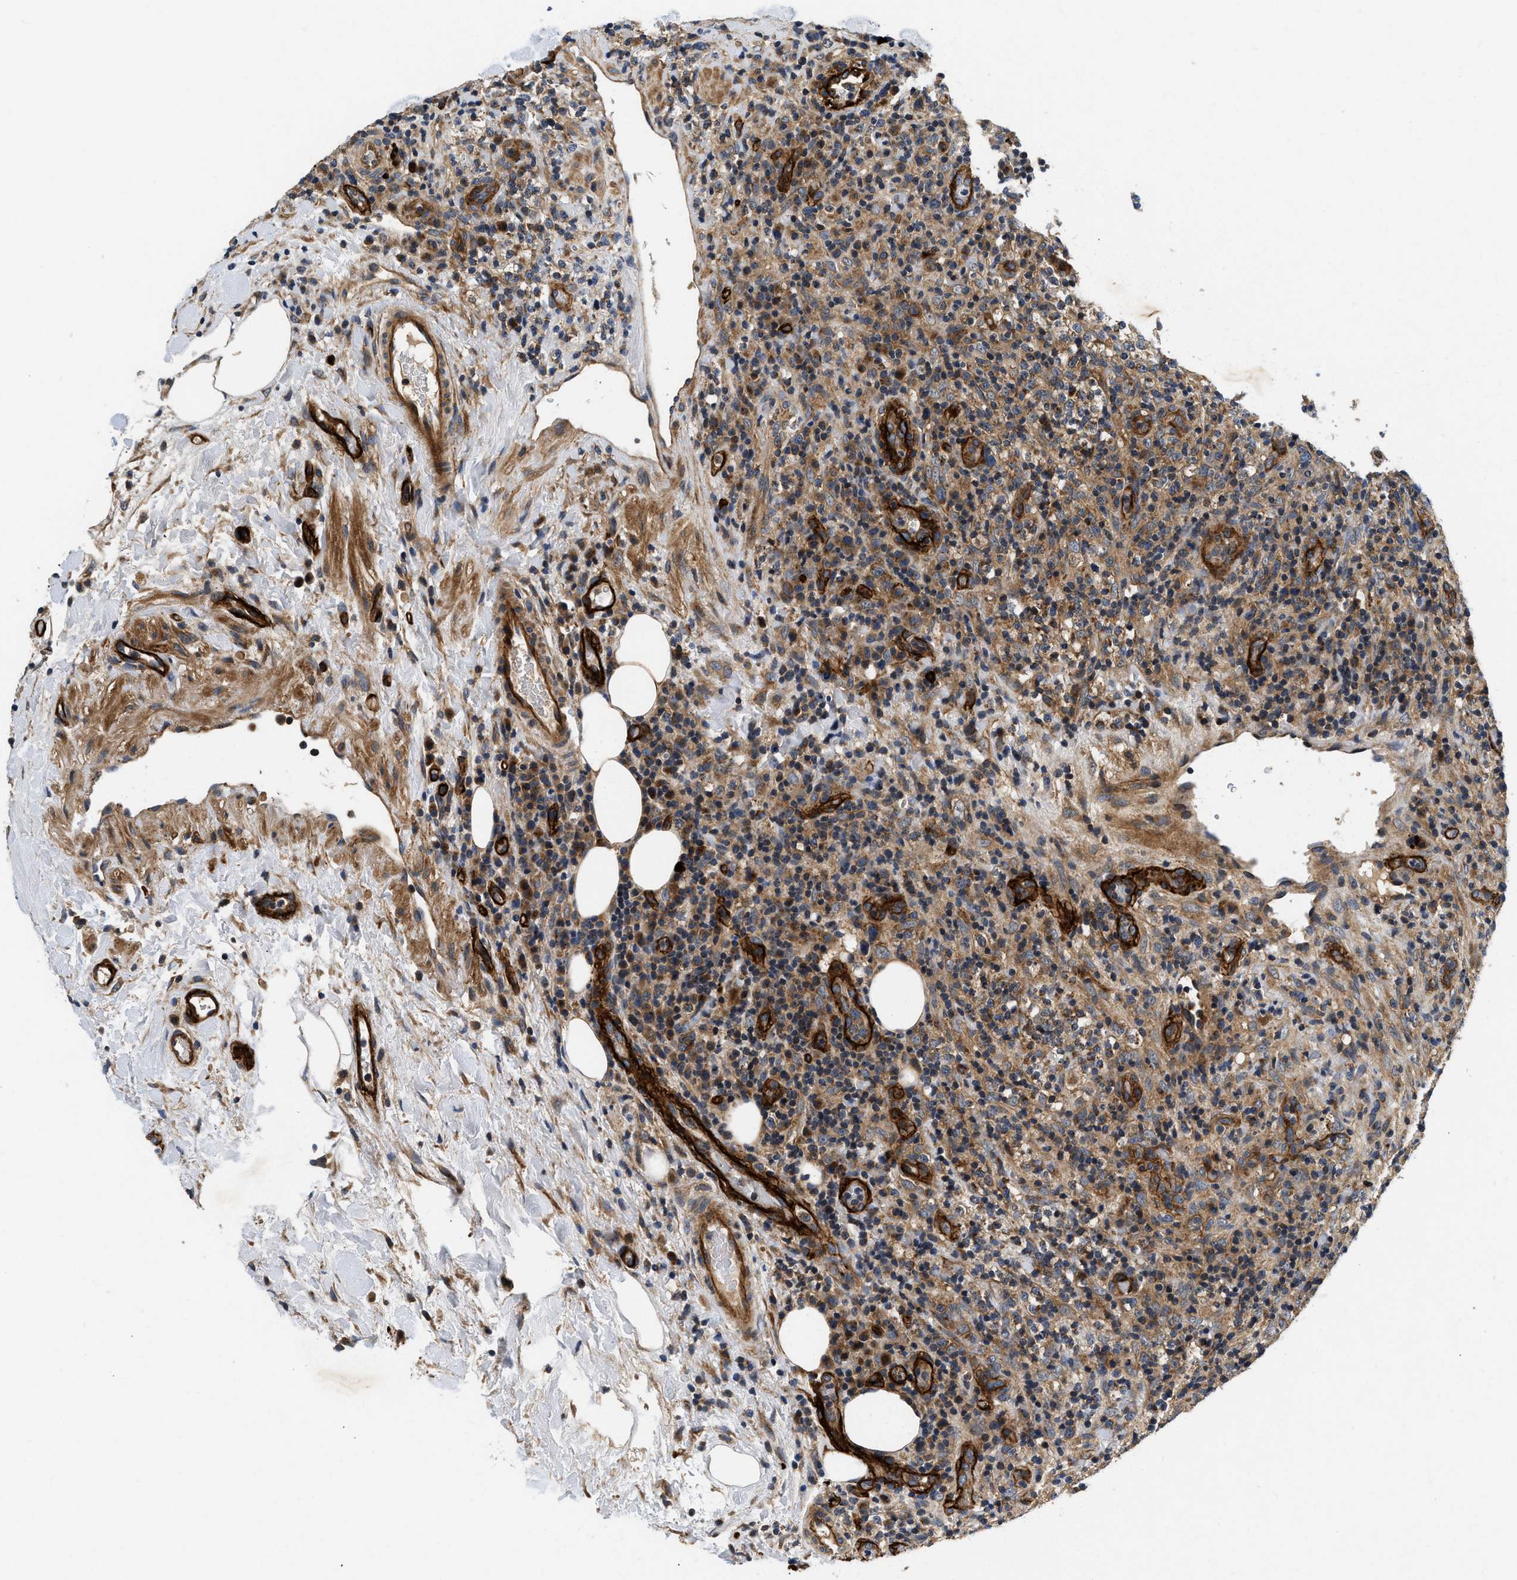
{"staining": {"intensity": "moderate", "quantity": ">75%", "location": "cytoplasmic/membranous"}, "tissue": "lymphoma", "cell_type": "Tumor cells", "image_type": "cancer", "snomed": [{"axis": "morphology", "description": "Malignant lymphoma, non-Hodgkin's type, High grade"}, {"axis": "topography", "description": "Lymph node"}], "caption": "About >75% of tumor cells in human lymphoma exhibit moderate cytoplasmic/membranous protein positivity as visualized by brown immunohistochemical staining.", "gene": "NME6", "patient": {"sex": "female", "age": 76}}